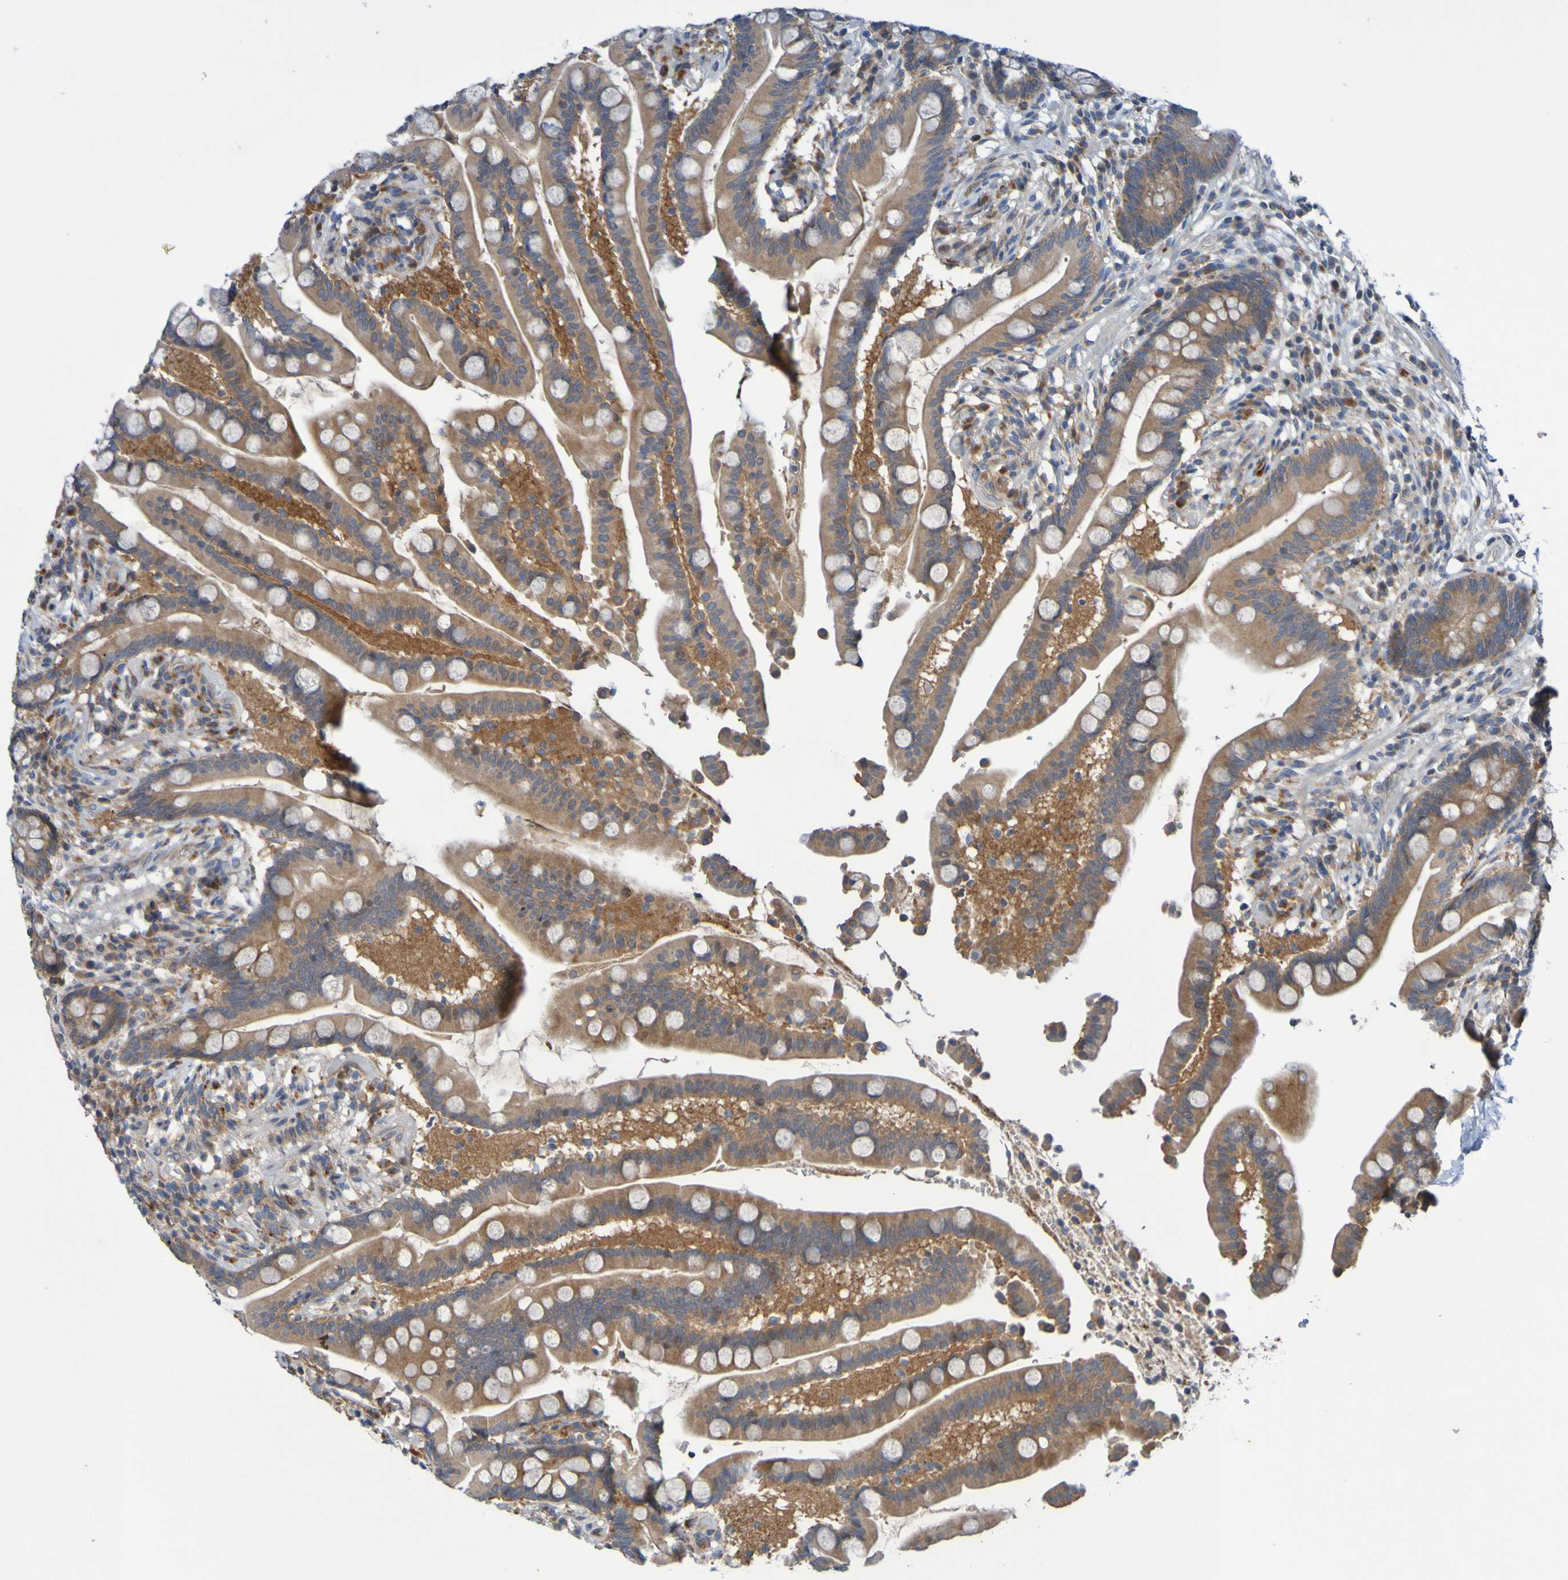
{"staining": {"intensity": "weak", "quantity": ">75%", "location": "cytoplasmic/membranous"}, "tissue": "colon", "cell_type": "Endothelial cells", "image_type": "normal", "snomed": [{"axis": "morphology", "description": "Normal tissue, NOS"}, {"axis": "topography", "description": "Colon"}], "caption": "An immunohistochemistry (IHC) photomicrograph of normal tissue is shown. Protein staining in brown highlights weak cytoplasmic/membranous positivity in colon within endothelial cells.", "gene": "SDK1", "patient": {"sex": "male", "age": 73}}